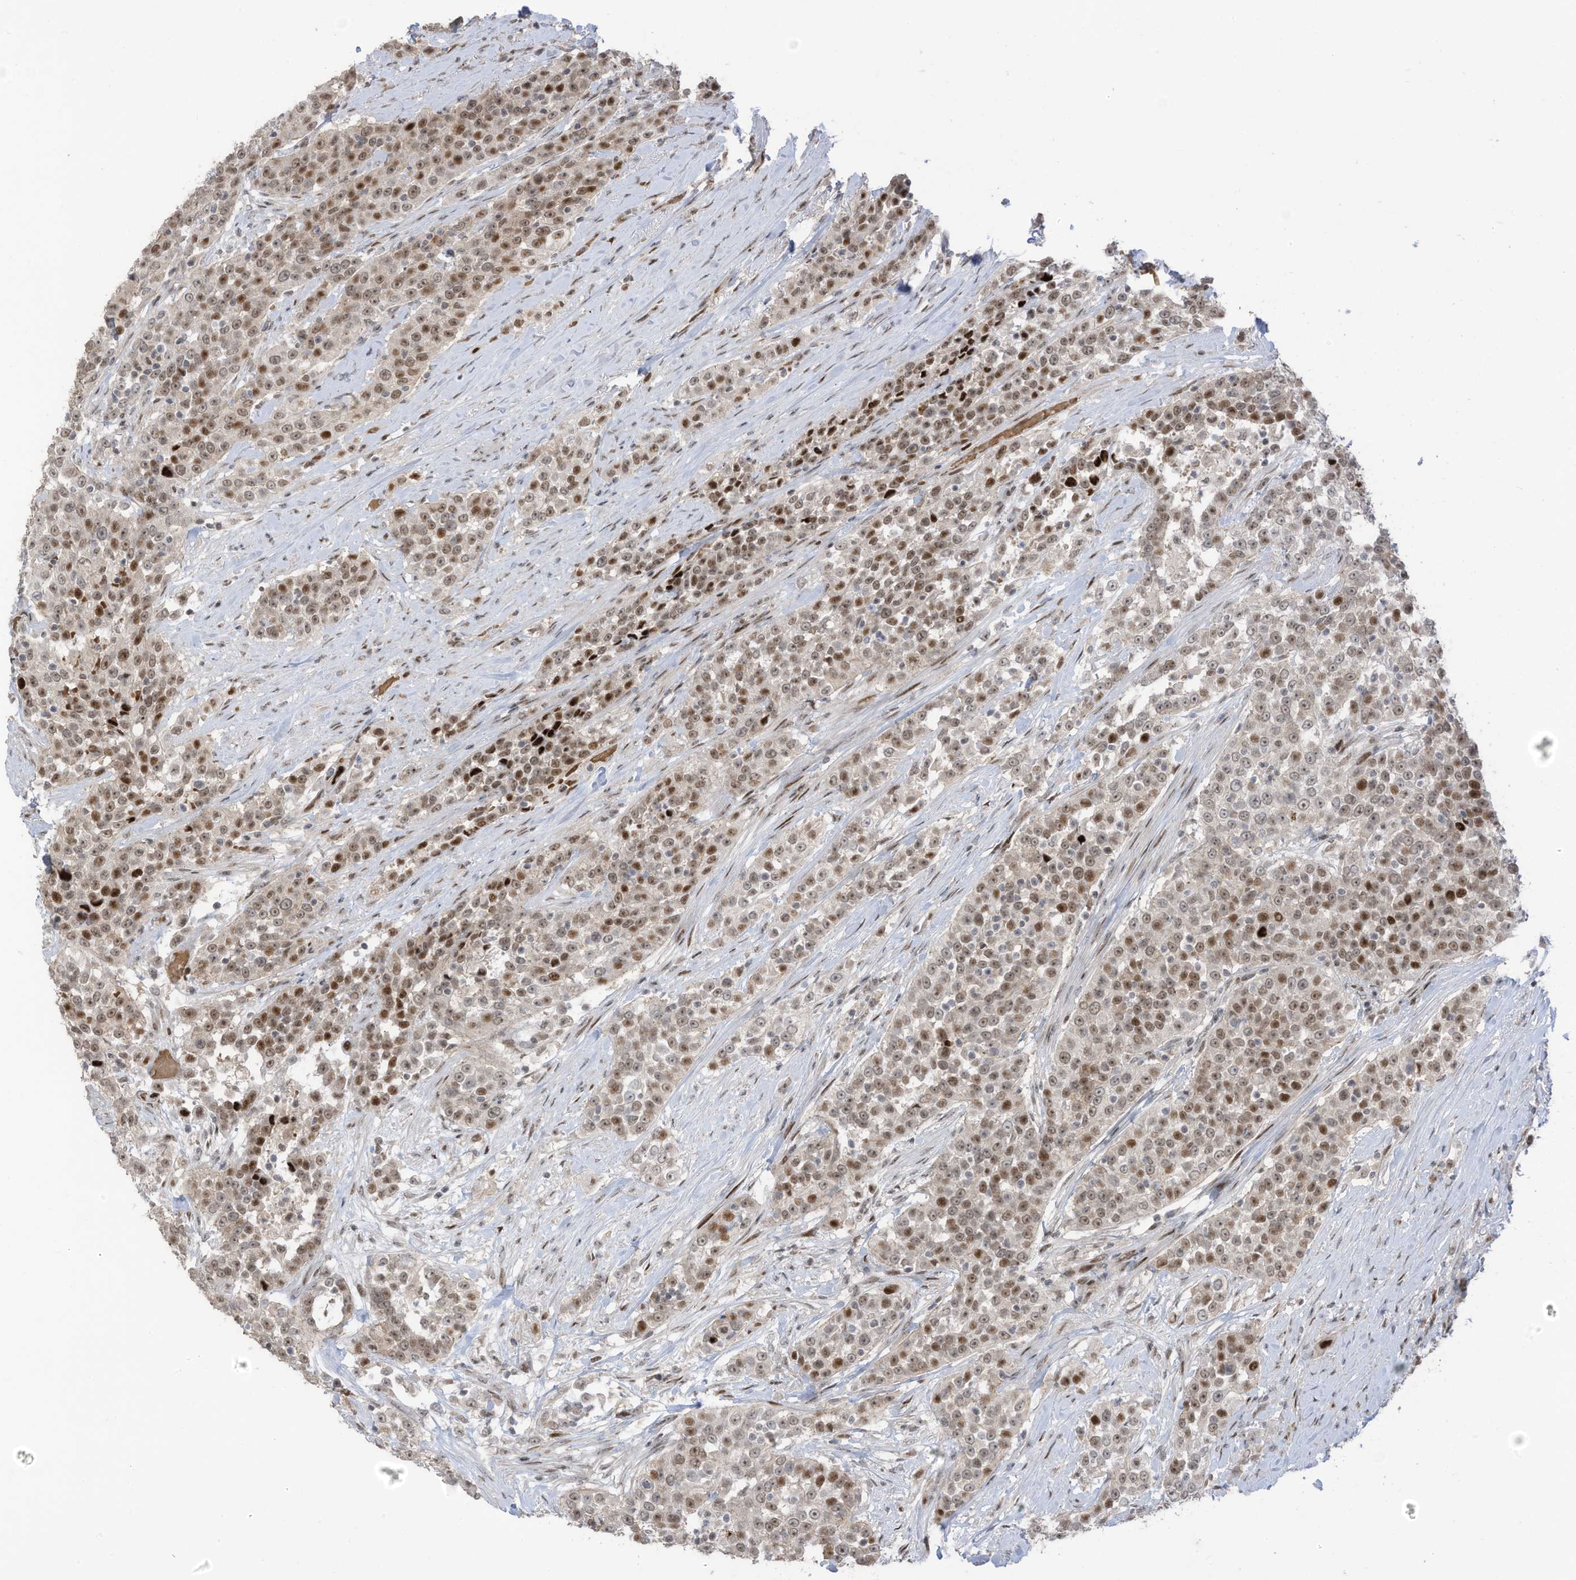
{"staining": {"intensity": "moderate", "quantity": ">75%", "location": "cytoplasmic/membranous,nuclear"}, "tissue": "urothelial cancer", "cell_type": "Tumor cells", "image_type": "cancer", "snomed": [{"axis": "morphology", "description": "Urothelial carcinoma, High grade"}, {"axis": "topography", "description": "Urinary bladder"}], "caption": "High-grade urothelial carcinoma stained with immunohistochemistry (IHC) shows moderate cytoplasmic/membranous and nuclear expression in approximately >75% of tumor cells.", "gene": "ZCWPW2", "patient": {"sex": "female", "age": 80}}